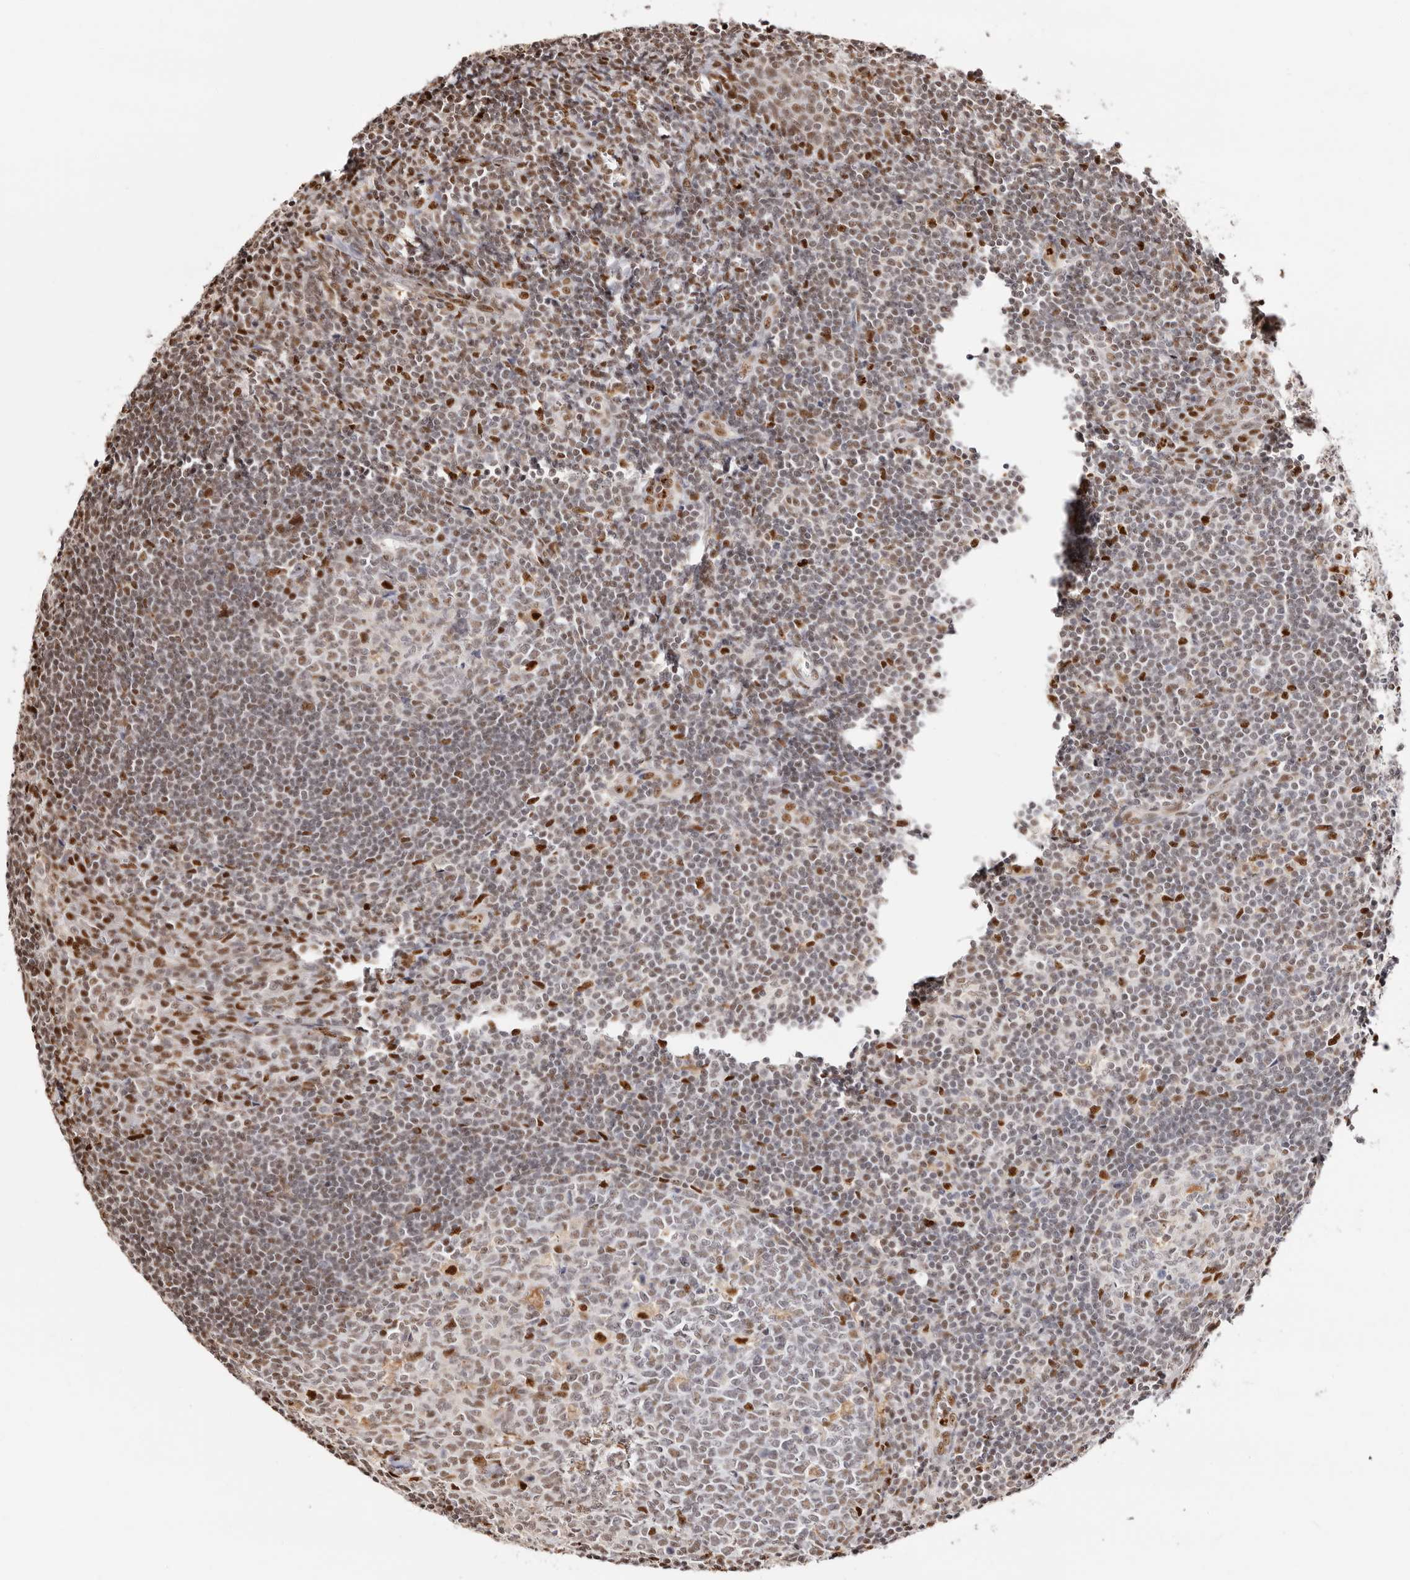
{"staining": {"intensity": "strong", "quantity": "<25%", "location": "nuclear"}, "tissue": "tonsil", "cell_type": "Germinal center cells", "image_type": "normal", "snomed": [{"axis": "morphology", "description": "Normal tissue, NOS"}, {"axis": "topography", "description": "Tonsil"}], "caption": "Protein analysis of normal tonsil exhibits strong nuclear expression in approximately <25% of germinal center cells. (IHC, brightfield microscopy, high magnification).", "gene": "TKT", "patient": {"sex": "male", "age": 27}}